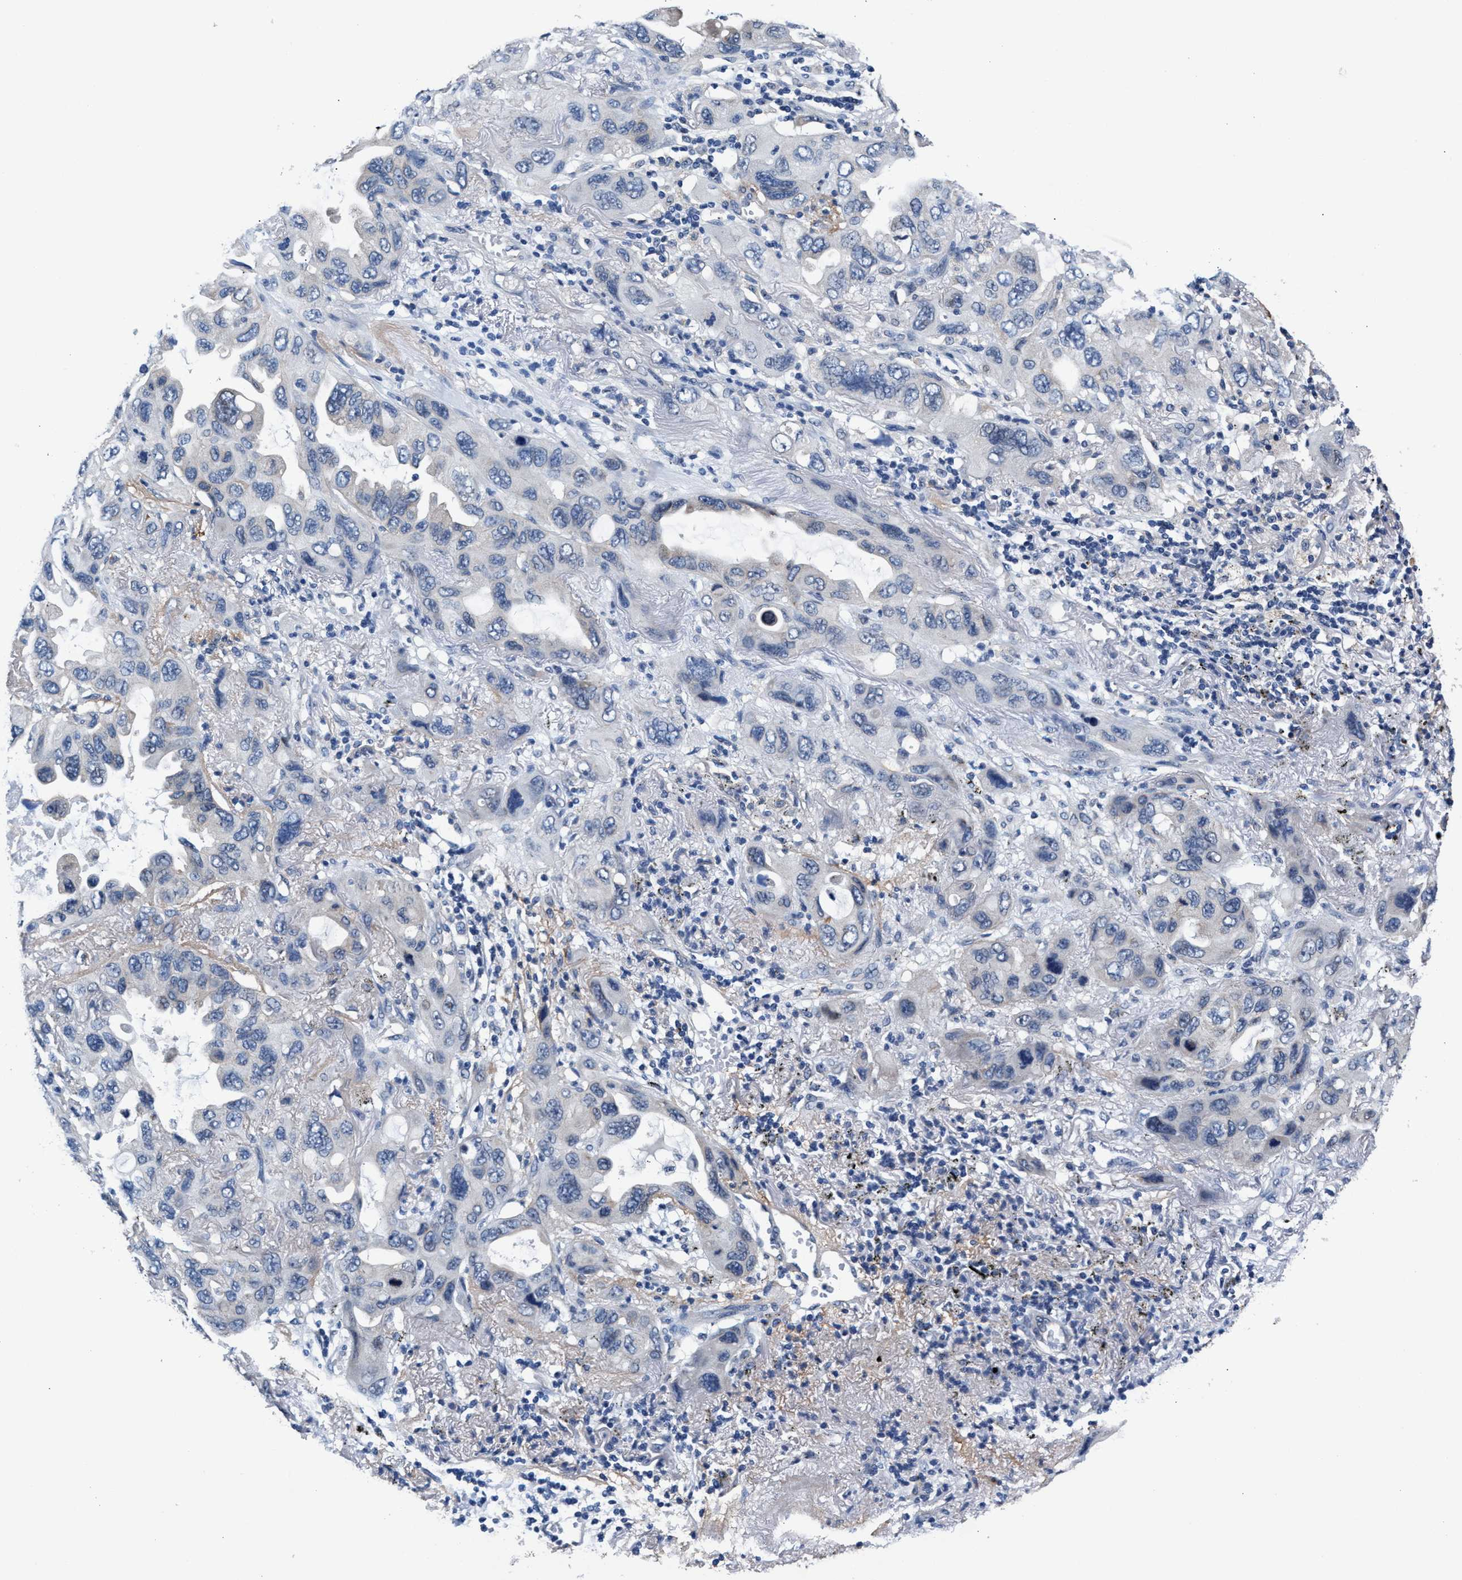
{"staining": {"intensity": "negative", "quantity": "none", "location": "none"}, "tissue": "lung cancer", "cell_type": "Tumor cells", "image_type": "cancer", "snomed": [{"axis": "morphology", "description": "Squamous cell carcinoma, NOS"}, {"axis": "topography", "description": "Lung"}], "caption": "Squamous cell carcinoma (lung) was stained to show a protein in brown. There is no significant positivity in tumor cells.", "gene": "MYH3", "patient": {"sex": "female", "age": 73}}